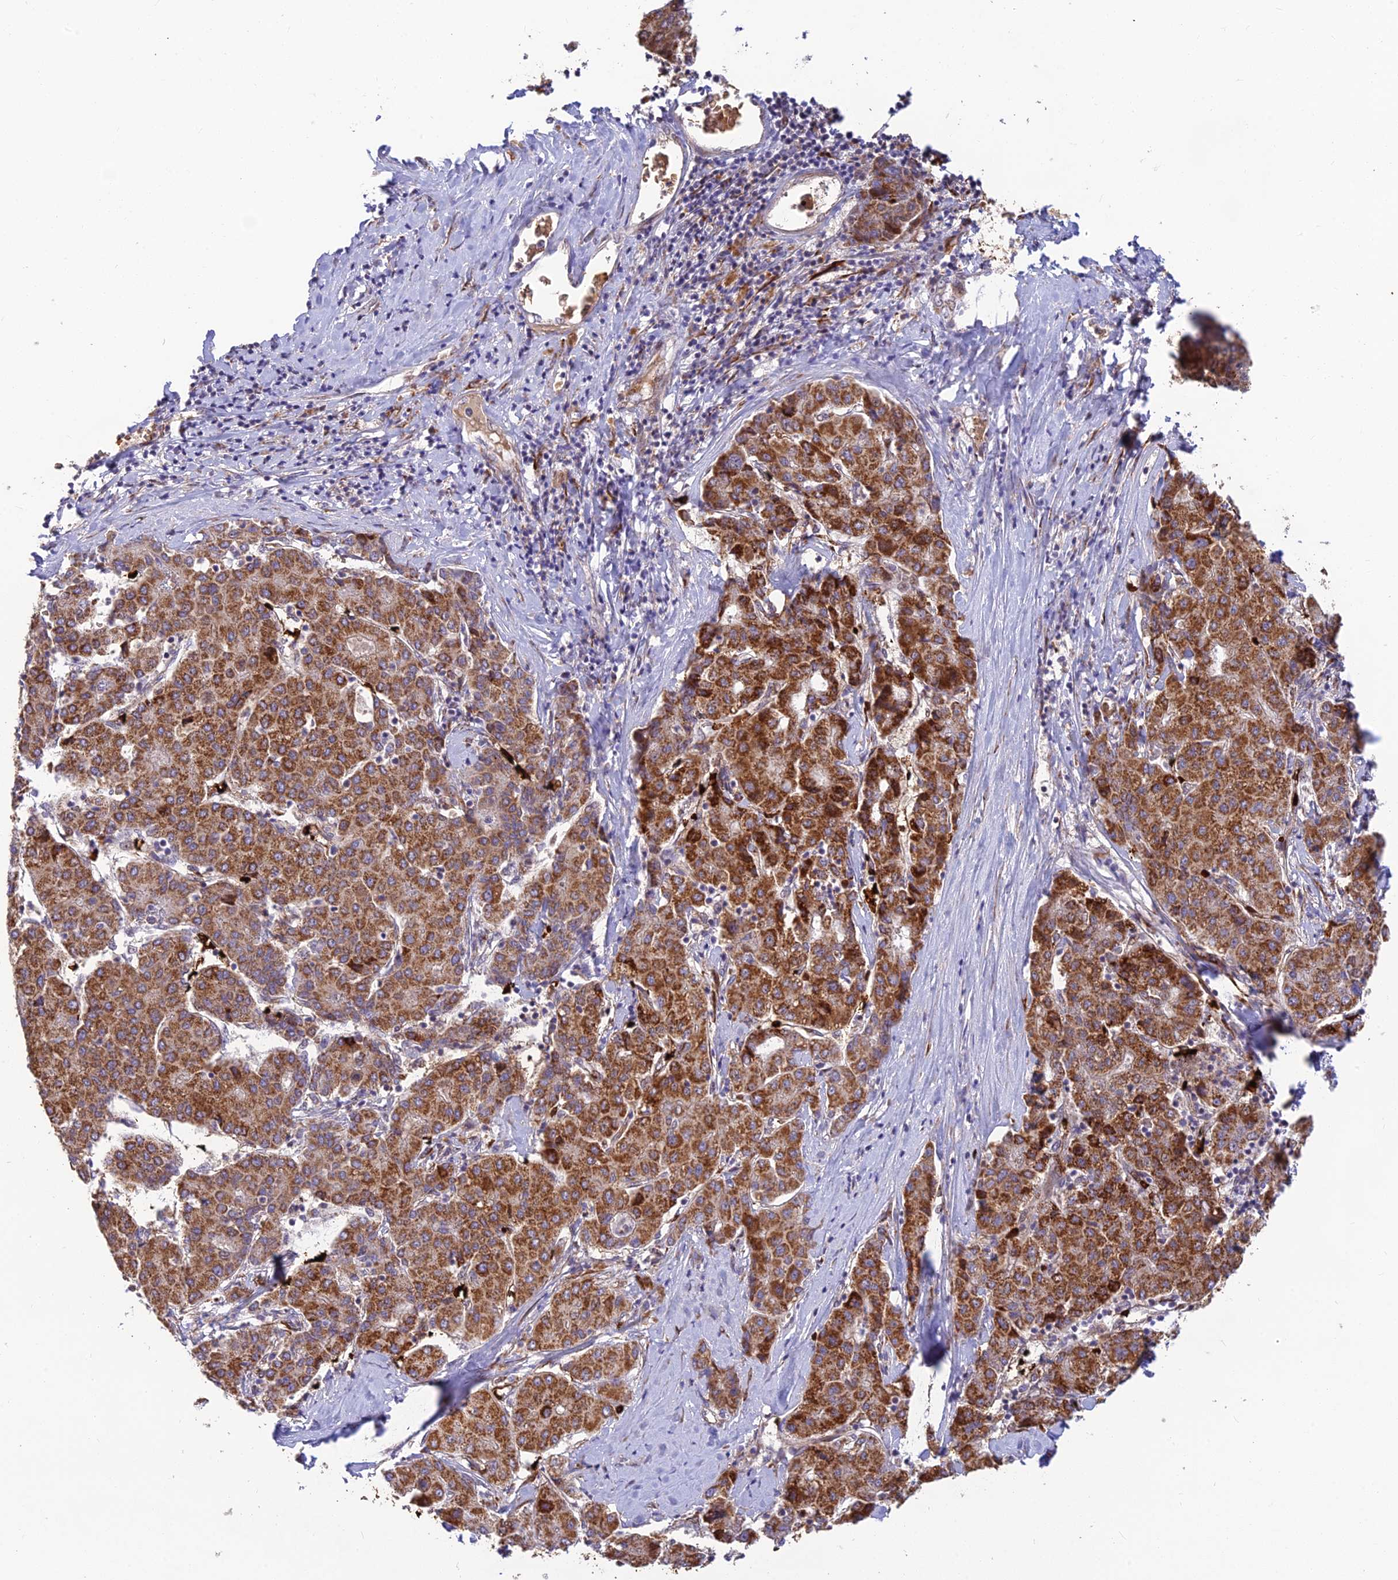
{"staining": {"intensity": "strong", "quantity": ">75%", "location": "cytoplasmic/membranous"}, "tissue": "liver cancer", "cell_type": "Tumor cells", "image_type": "cancer", "snomed": [{"axis": "morphology", "description": "Carcinoma, Hepatocellular, NOS"}, {"axis": "topography", "description": "Liver"}], "caption": "Liver cancer (hepatocellular carcinoma) tissue demonstrates strong cytoplasmic/membranous expression in approximately >75% of tumor cells (DAB (3,3'-diaminobenzidine) IHC, brown staining for protein, blue staining for nuclei).", "gene": "UFSP2", "patient": {"sex": "male", "age": 65}}